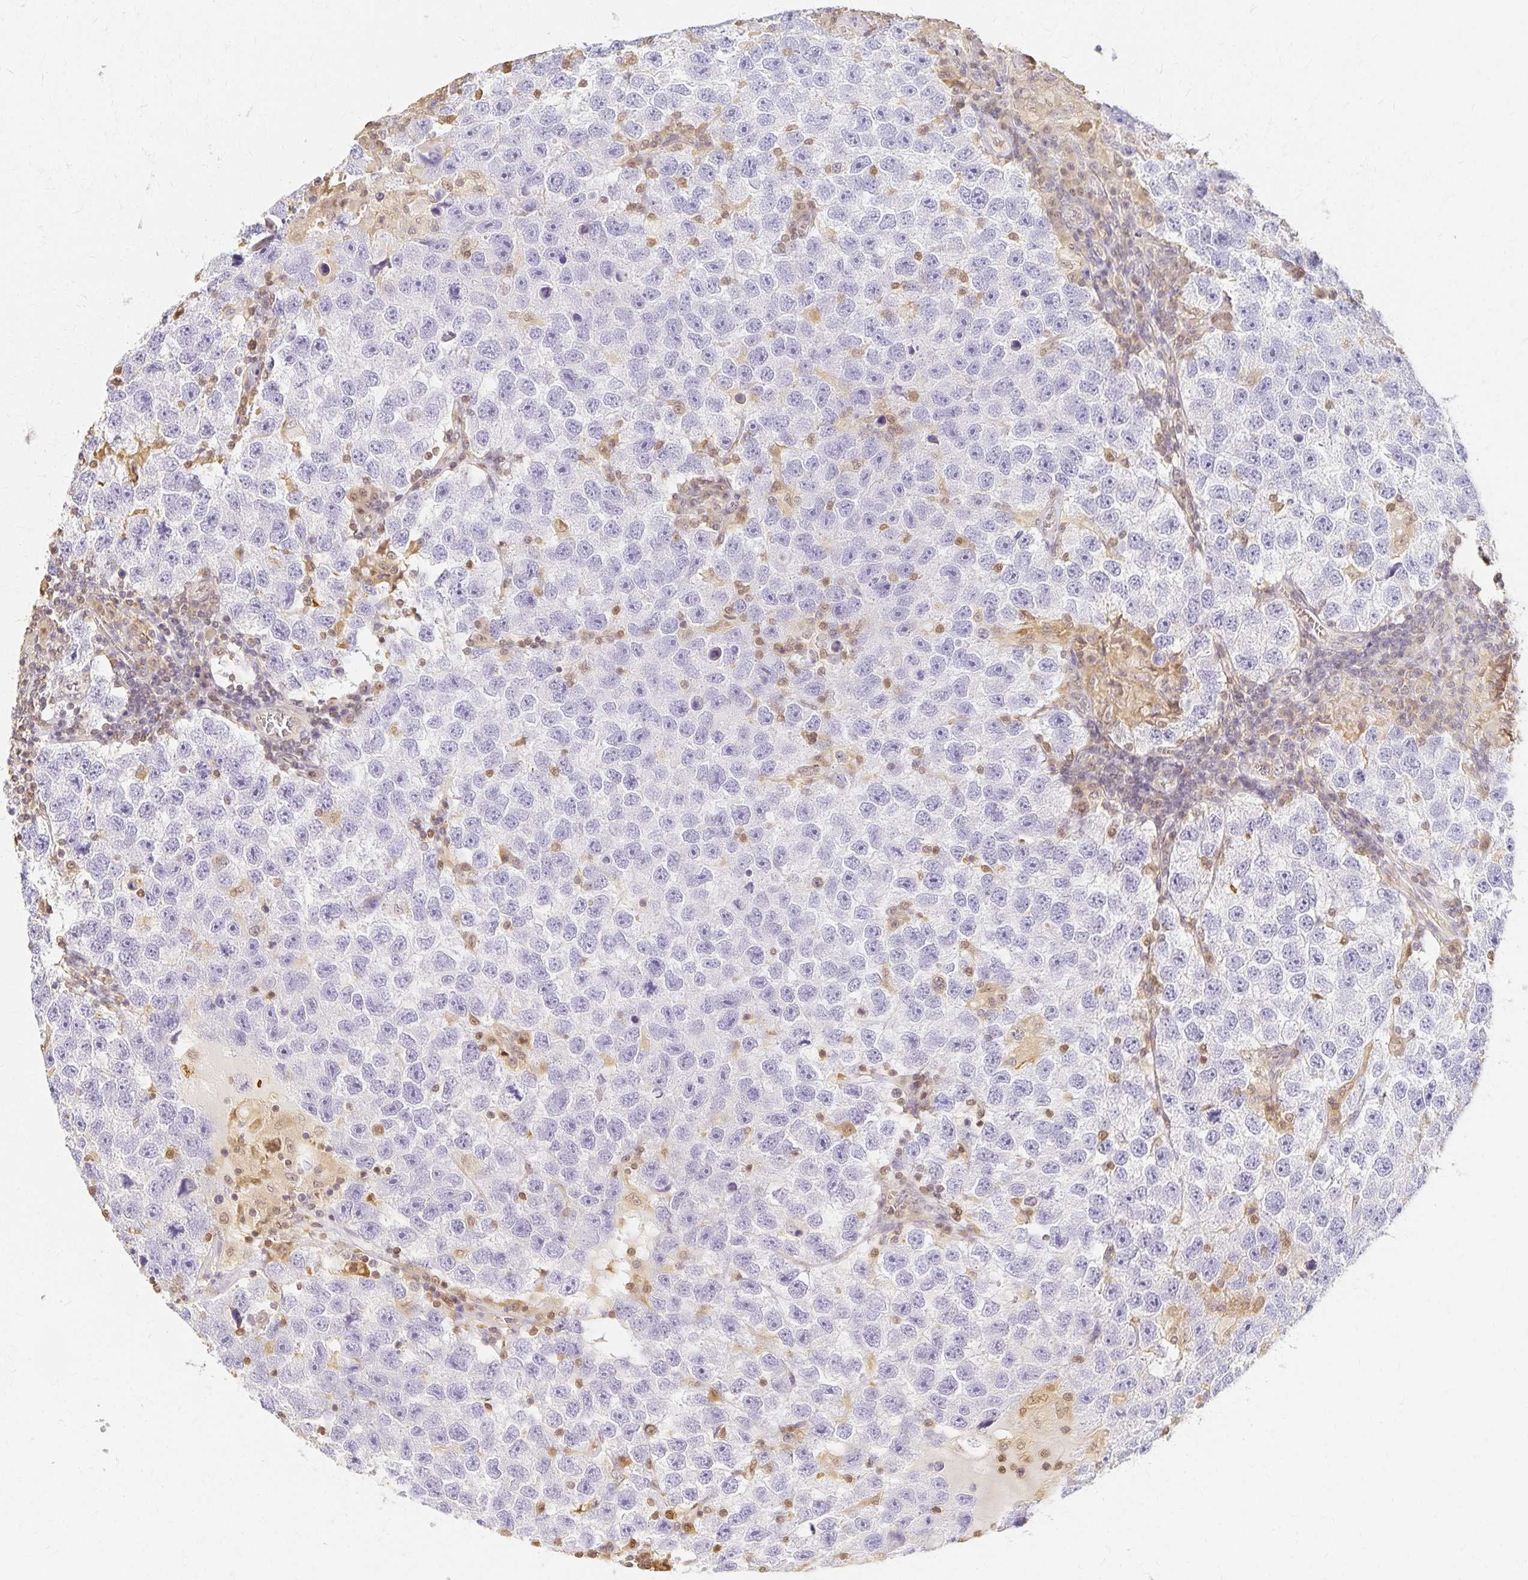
{"staining": {"intensity": "negative", "quantity": "none", "location": "none"}, "tissue": "testis cancer", "cell_type": "Tumor cells", "image_type": "cancer", "snomed": [{"axis": "morphology", "description": "Seminoma, NOS"}, {"axis": "topography", "description": "Testis"}], "caption": "This photomicrograph is of testis cancer (seminoma) stained with immunohistochemistry to label a protein in brown with the nuclei are counter-stained blue. There is no positivity in tumor cells.", "gene": "AZGP1", "patient": {"sex": "male", "age": 26}}